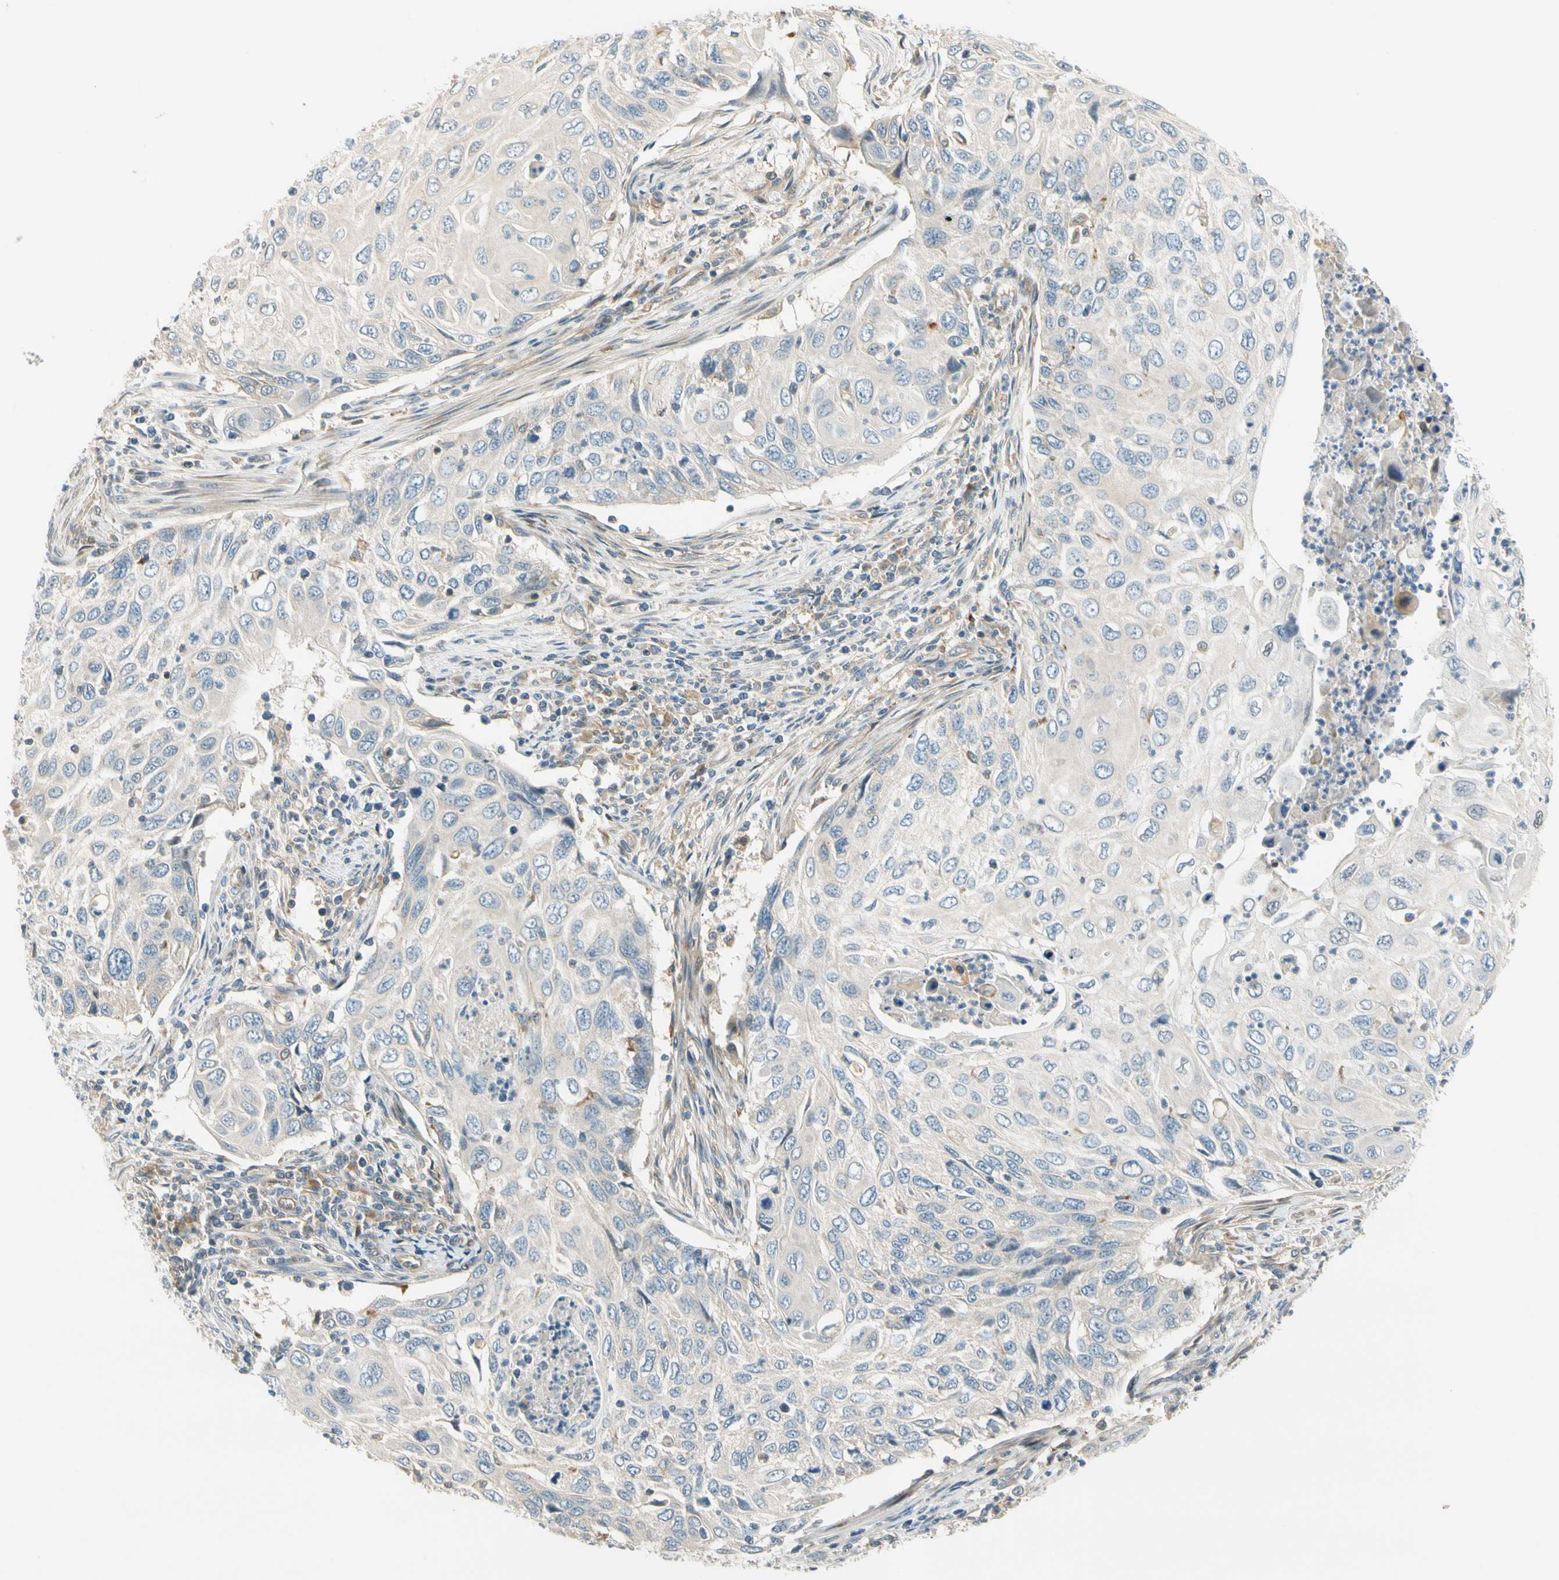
{"staining": {"intensity": "negative", "quantity": "none", "location": "none"}, "tissue": "cervical cancer", "cell_type": "Tumor cells", "image_type": "cancer", "snomed": [{"axis": "morphology", "description": "Squamous cell carcinoma, NOS"}, {"axis": "topography", "description": "Cervix"}], "caption": "This is a photomicrograph of immunohistochemistry (IHC) staining of cervical squamous cell carcinoma, which shows no staining in tumor cells.", "gene": "GATD1", "patient": {"sex": "female", "age": 70}}